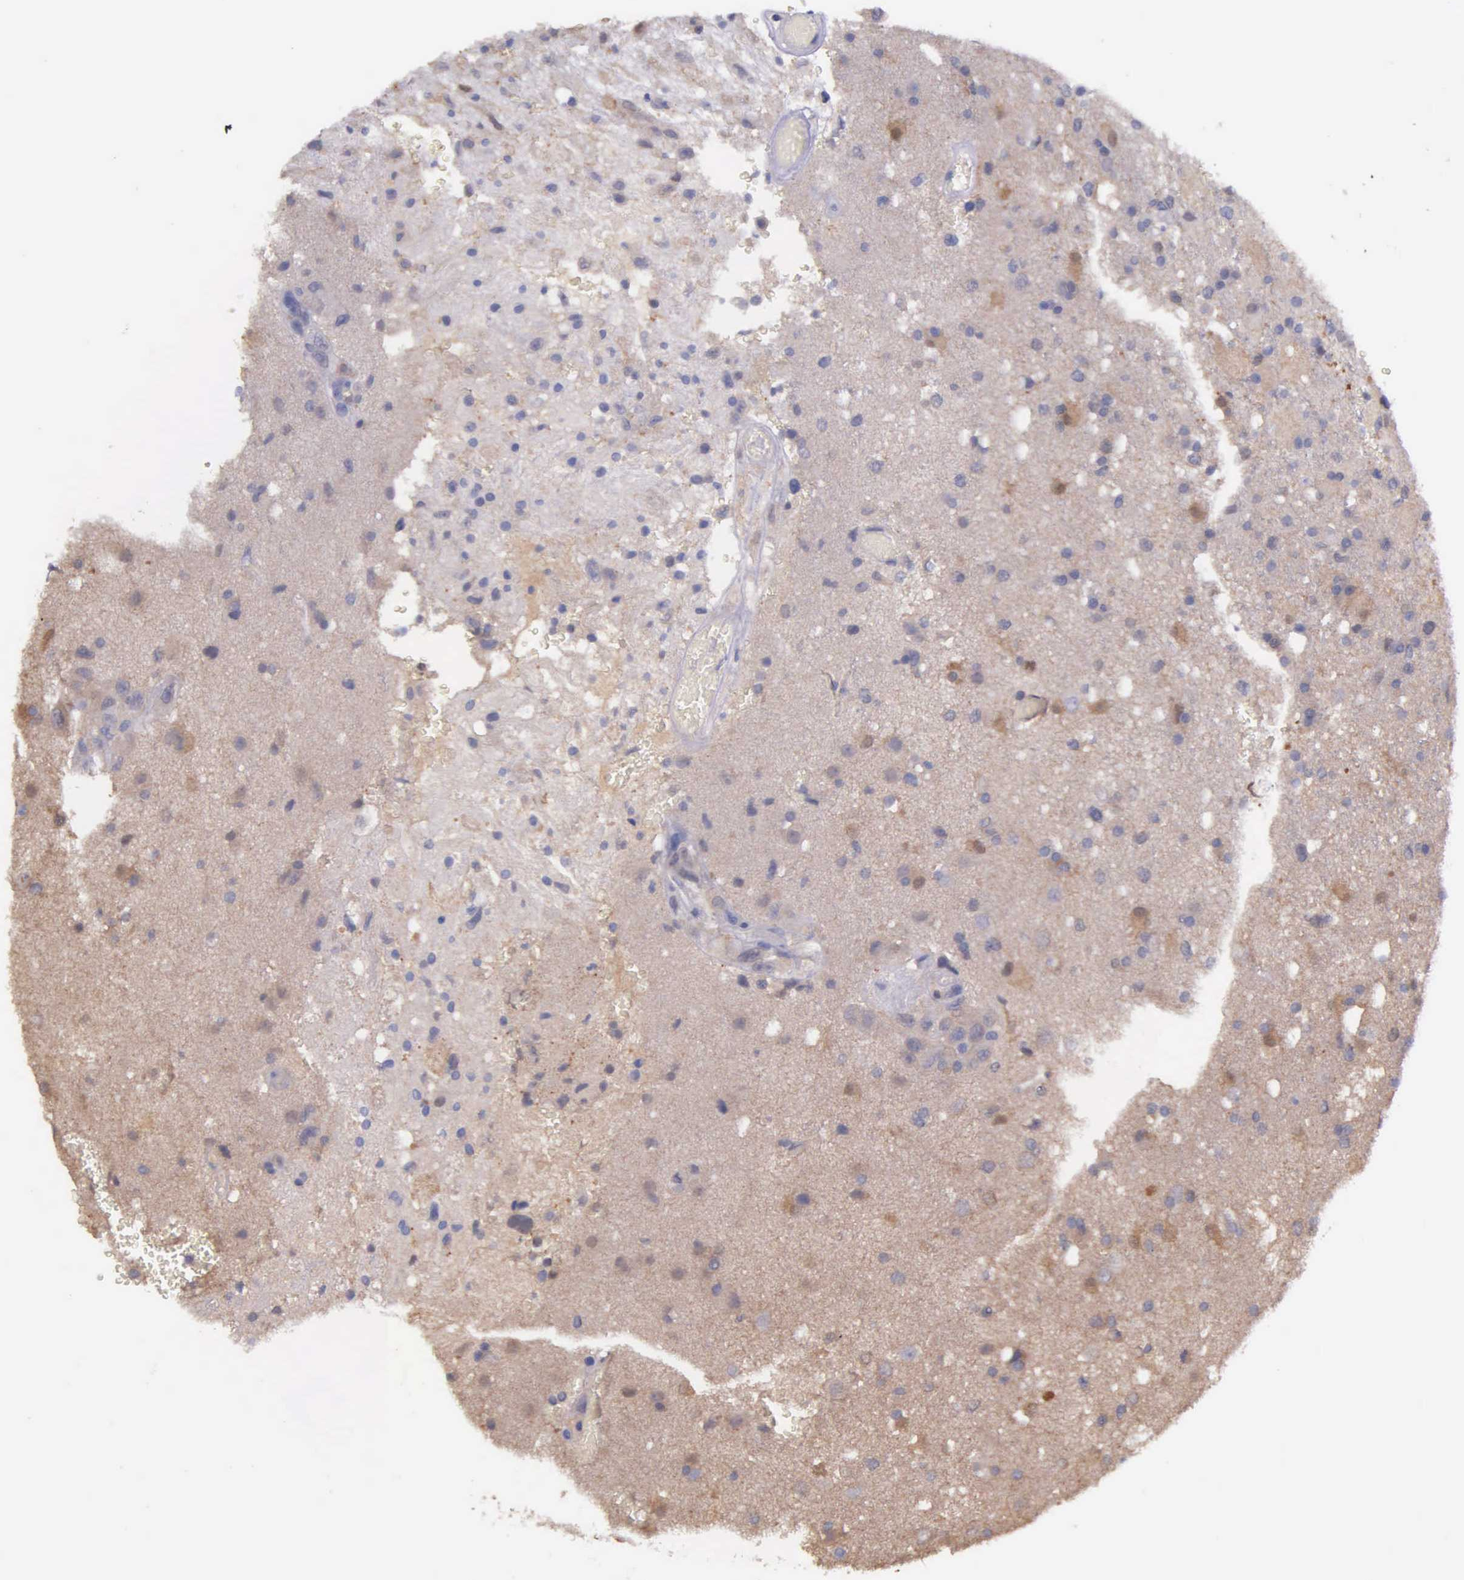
{"staining": {"intensity": "weak", "quantity": "25%-75%", "location": "cytoplasmic/membranous"}, "tissue": "glioma", "cell_type": "Tumor cells", "image_type": "cancer", "snomed": [{"axis": "morphology", "description": "Glioma, malignant, High grade"}, {"axis": "topography", "description": "Brain"}], "caption": "High-power microscopy captured an immunohistochemistry (IHC) photomicrograph of glioma, revealing weak cytoplasmic/membranous positivity in approximately 25%-75% of tumor cells.", "gene": "GSTT2", "patient": {"sex": "male", "age": 48}}